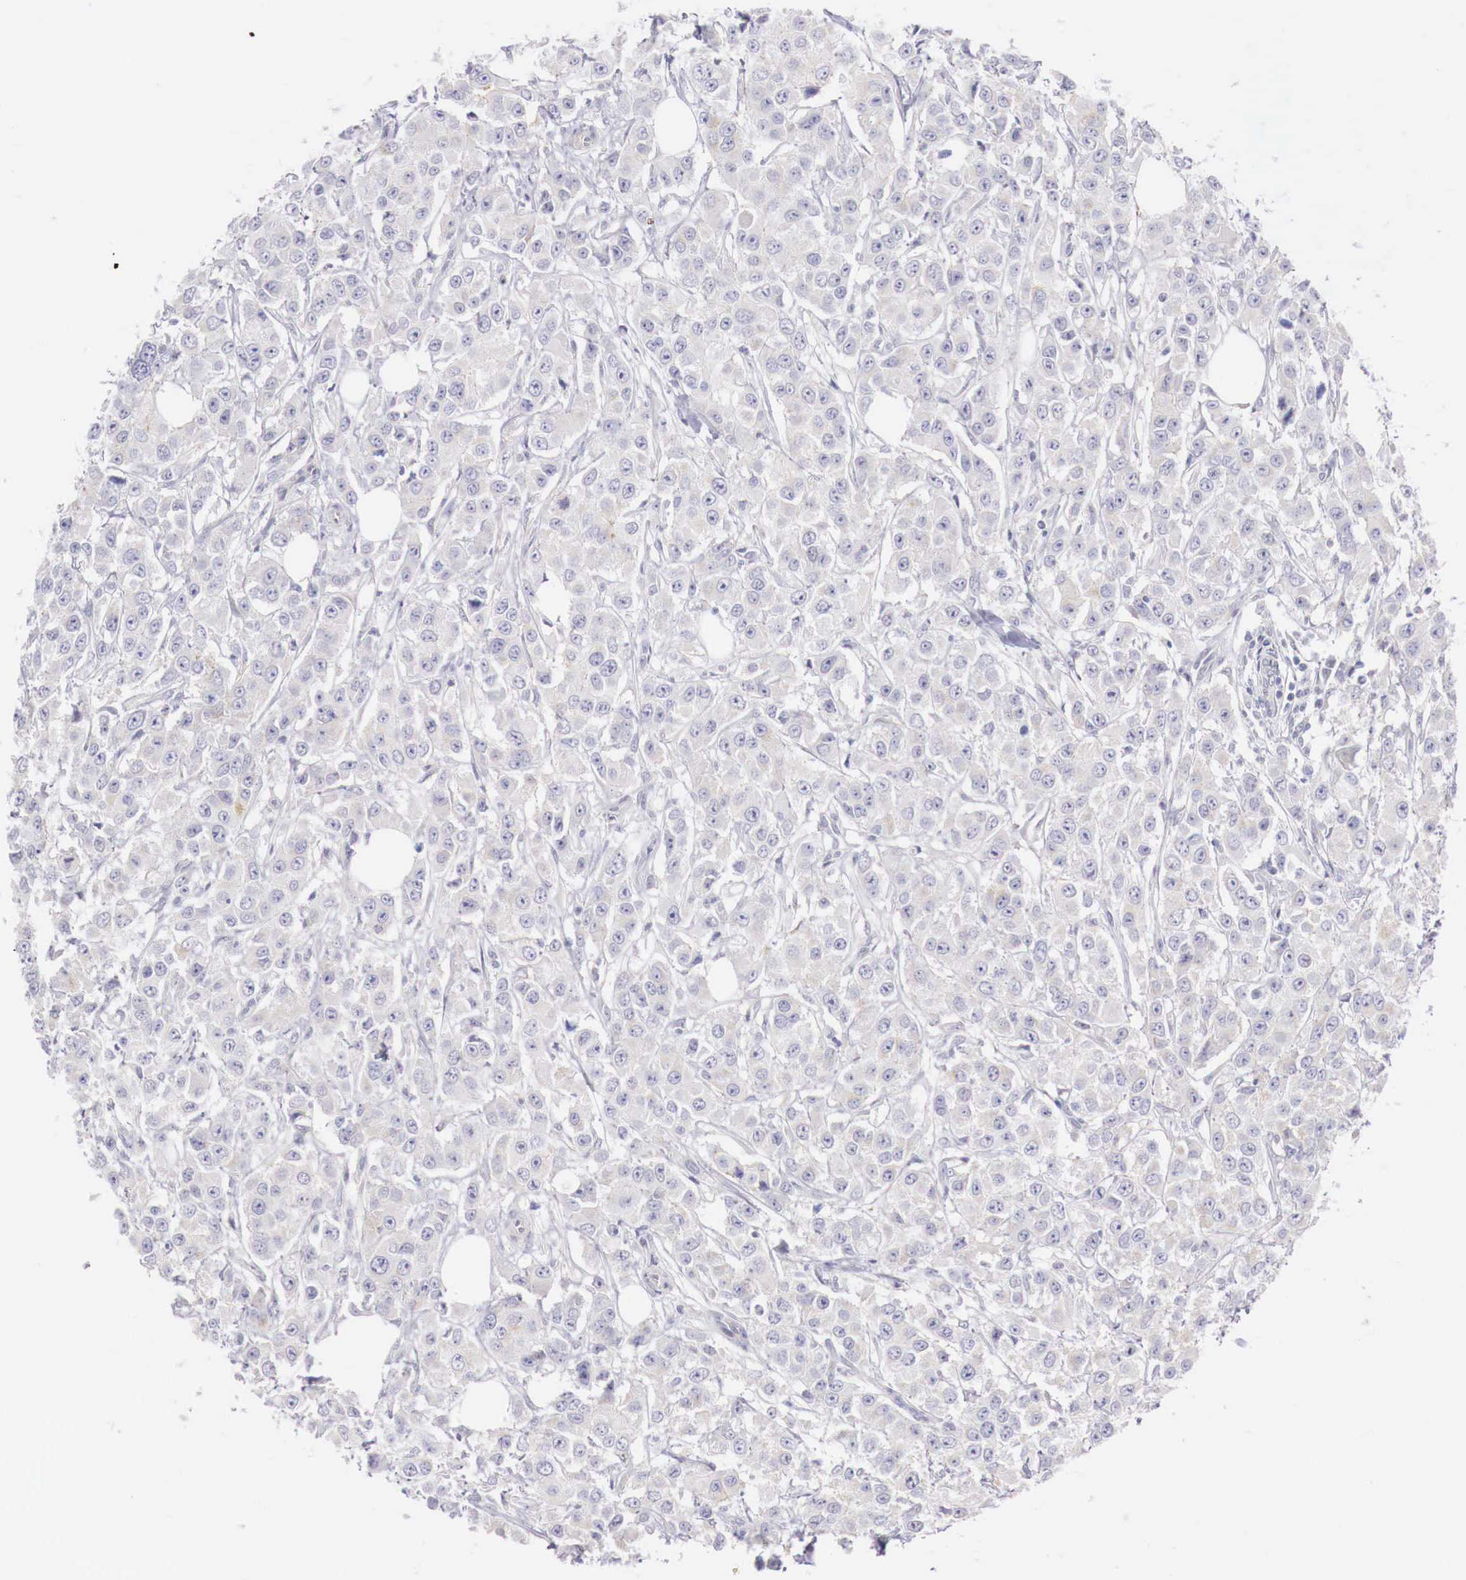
{"staining": {"intensity": "negative", "quantity": "none", "location": "none"}, "tissue": "breast cancer", "cell_type": "Tumor cells", "image_type": "cancer", "snomed": [{"axis": "morphology", "description": "Duct carcinoma"}, {"axis": "topography", "description": "Breast"}], "caption": "This is a image of immunohistochemistry staining of breast cancer (infiltrating ductal carcinoma), which shows no positivity in tumor cells. (DAB (3,3'-diaminobenzidine) IHC, high magnification).", "gene": "TRIM13", "patient": {"sex": "female", "age": 58}}